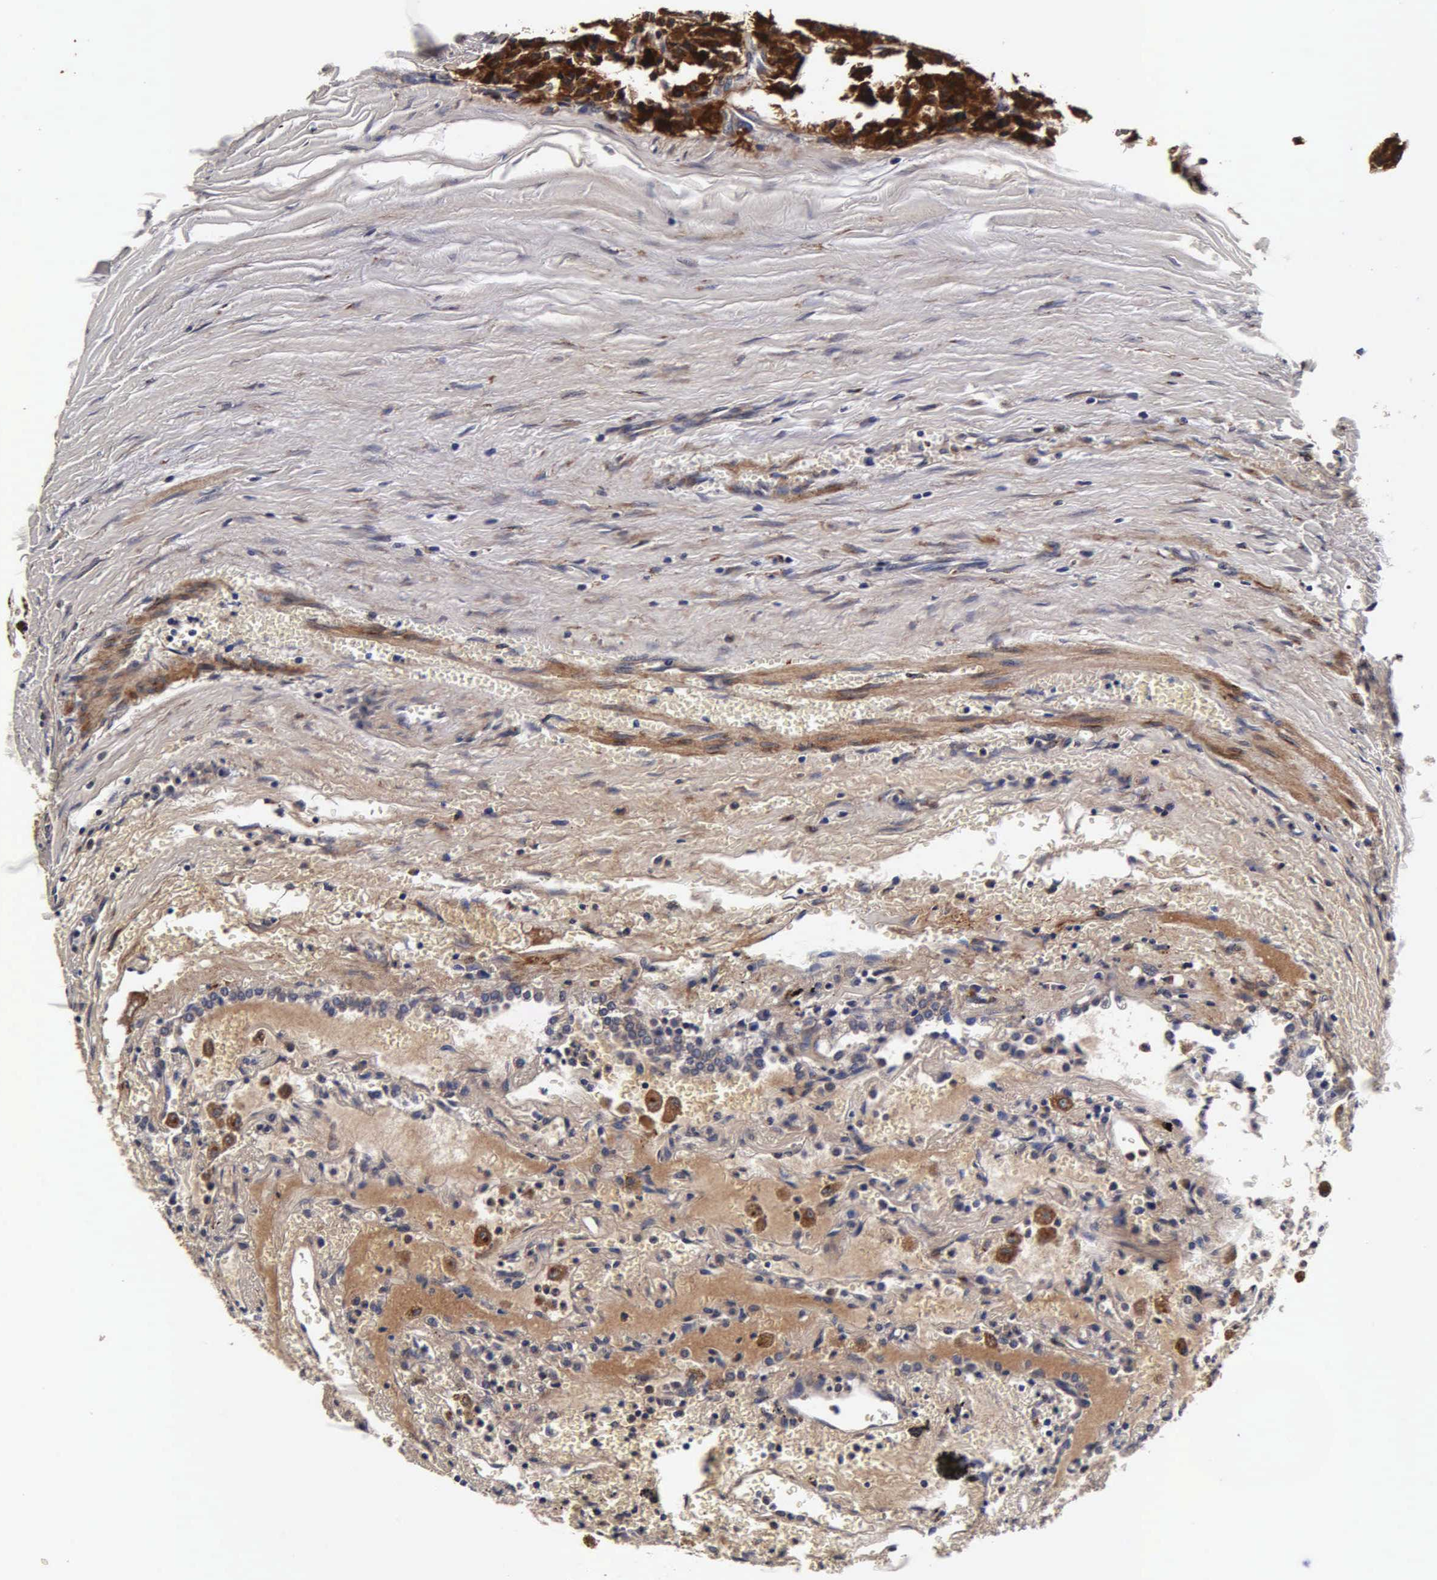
{"staining": {"intensity": "strong", "quantity": ">75%", "location": "cytoplasmic/membranous"}, "tissue": "carcinoid", "cell_type": "Tumor cells", "image_type": "cancer", "snomed": [{"axis": "morphology", "description": "Carcinoid, malignant, NOS"}, {"axis": "topography", "description": "Bronchus"}], "caption": "Immunohistochemistry staining of carcinoid, which displays high levels of strong cytoplasmic/membranous positivity in approximately >75% of tumor cells indicating strong cytoplasmic/membranous protein staining. The staining was performed using DAB (brown) for protein detection and nuclei were counterstained in hematoxylin (blue).", "gene": "CST3", "patient": {"sex": "male", "age": 55}}